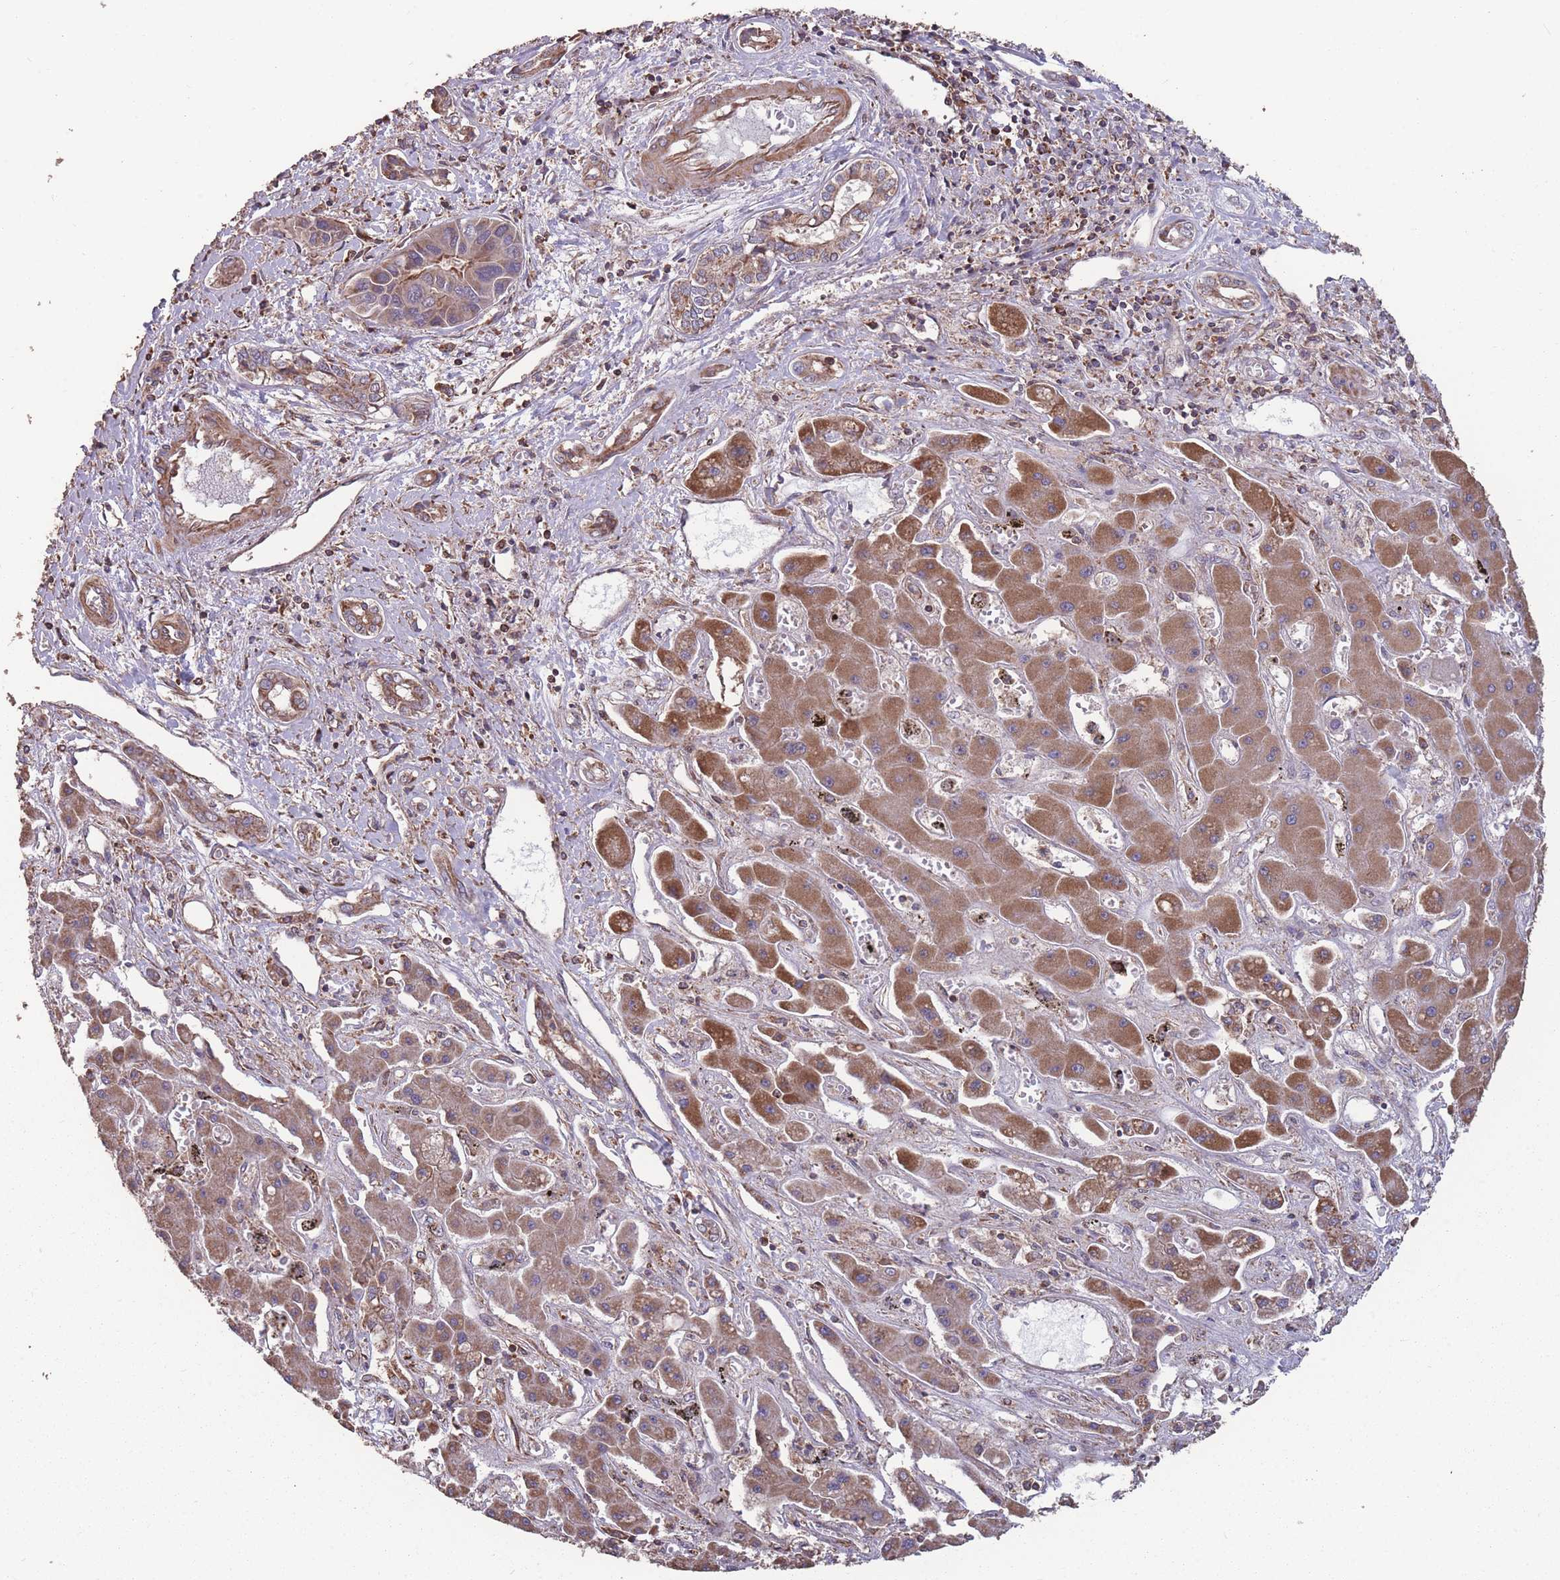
{"staining": {"intensity": "moderate", "quantity": "<25%", "location": "cytoplasmic/membranous"}, "tissue": "liver cancer", "cell_type": "Tumor cells", "image_type": "cancer", "snomed": [{"axis": "morphology", "description": "Cholangiocarcinoma"}, {"axis": "topography", "description": "Liver"}], "caption": "Immunohistochemistry image of neoplastic tissue: human liver cancer (cholangiocarcinoma) stained using immunohistochemistry exhibits low levels of moderate protein expression localized specifically in the cytoplasmic/membranous of tumor cells, appearing as a cytoplasmic/membranous brown color.", "gene": "NUDT21", "patient": {"sex": "male", "age": 67}}